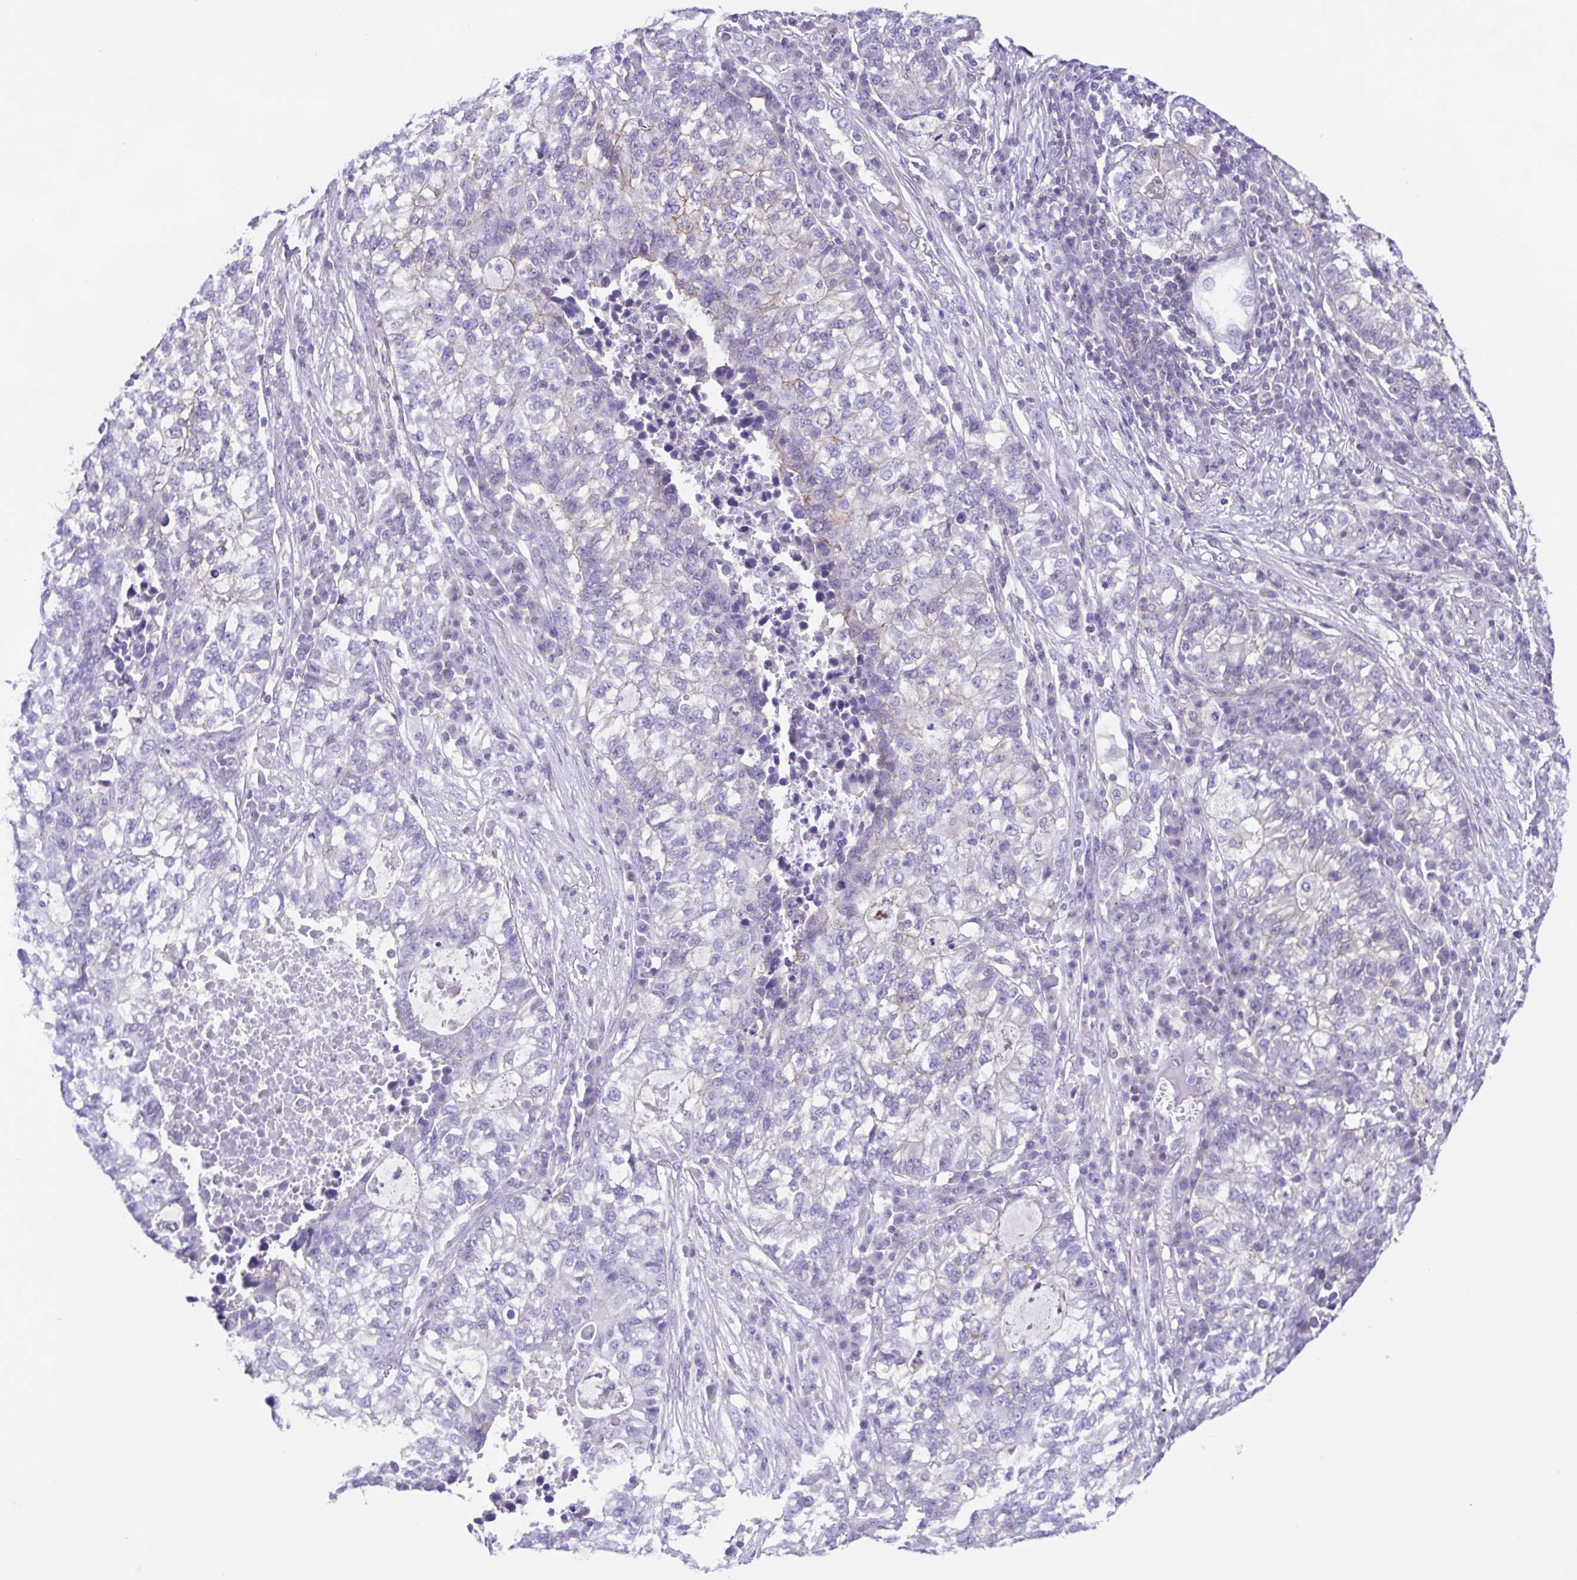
{"staining": {"intensity": "negative", "quantity": "none", "location": "none"}, "tissue": "lung cancer", "cell_type": "Tumor cells", "image_type": "cancer", "snomed": [{"axis": "morphology", "description": "Adenocarcinoma, NOS"}, {"axis": "topography", "description": "Lung"}], "caption": "Adenocarcinoma (lung) stained for a protein using immunohistochemistry exhibits no positivity tumor cells.", "gene": "ISM2", "patient": {"sex": "male", "age": 57}}